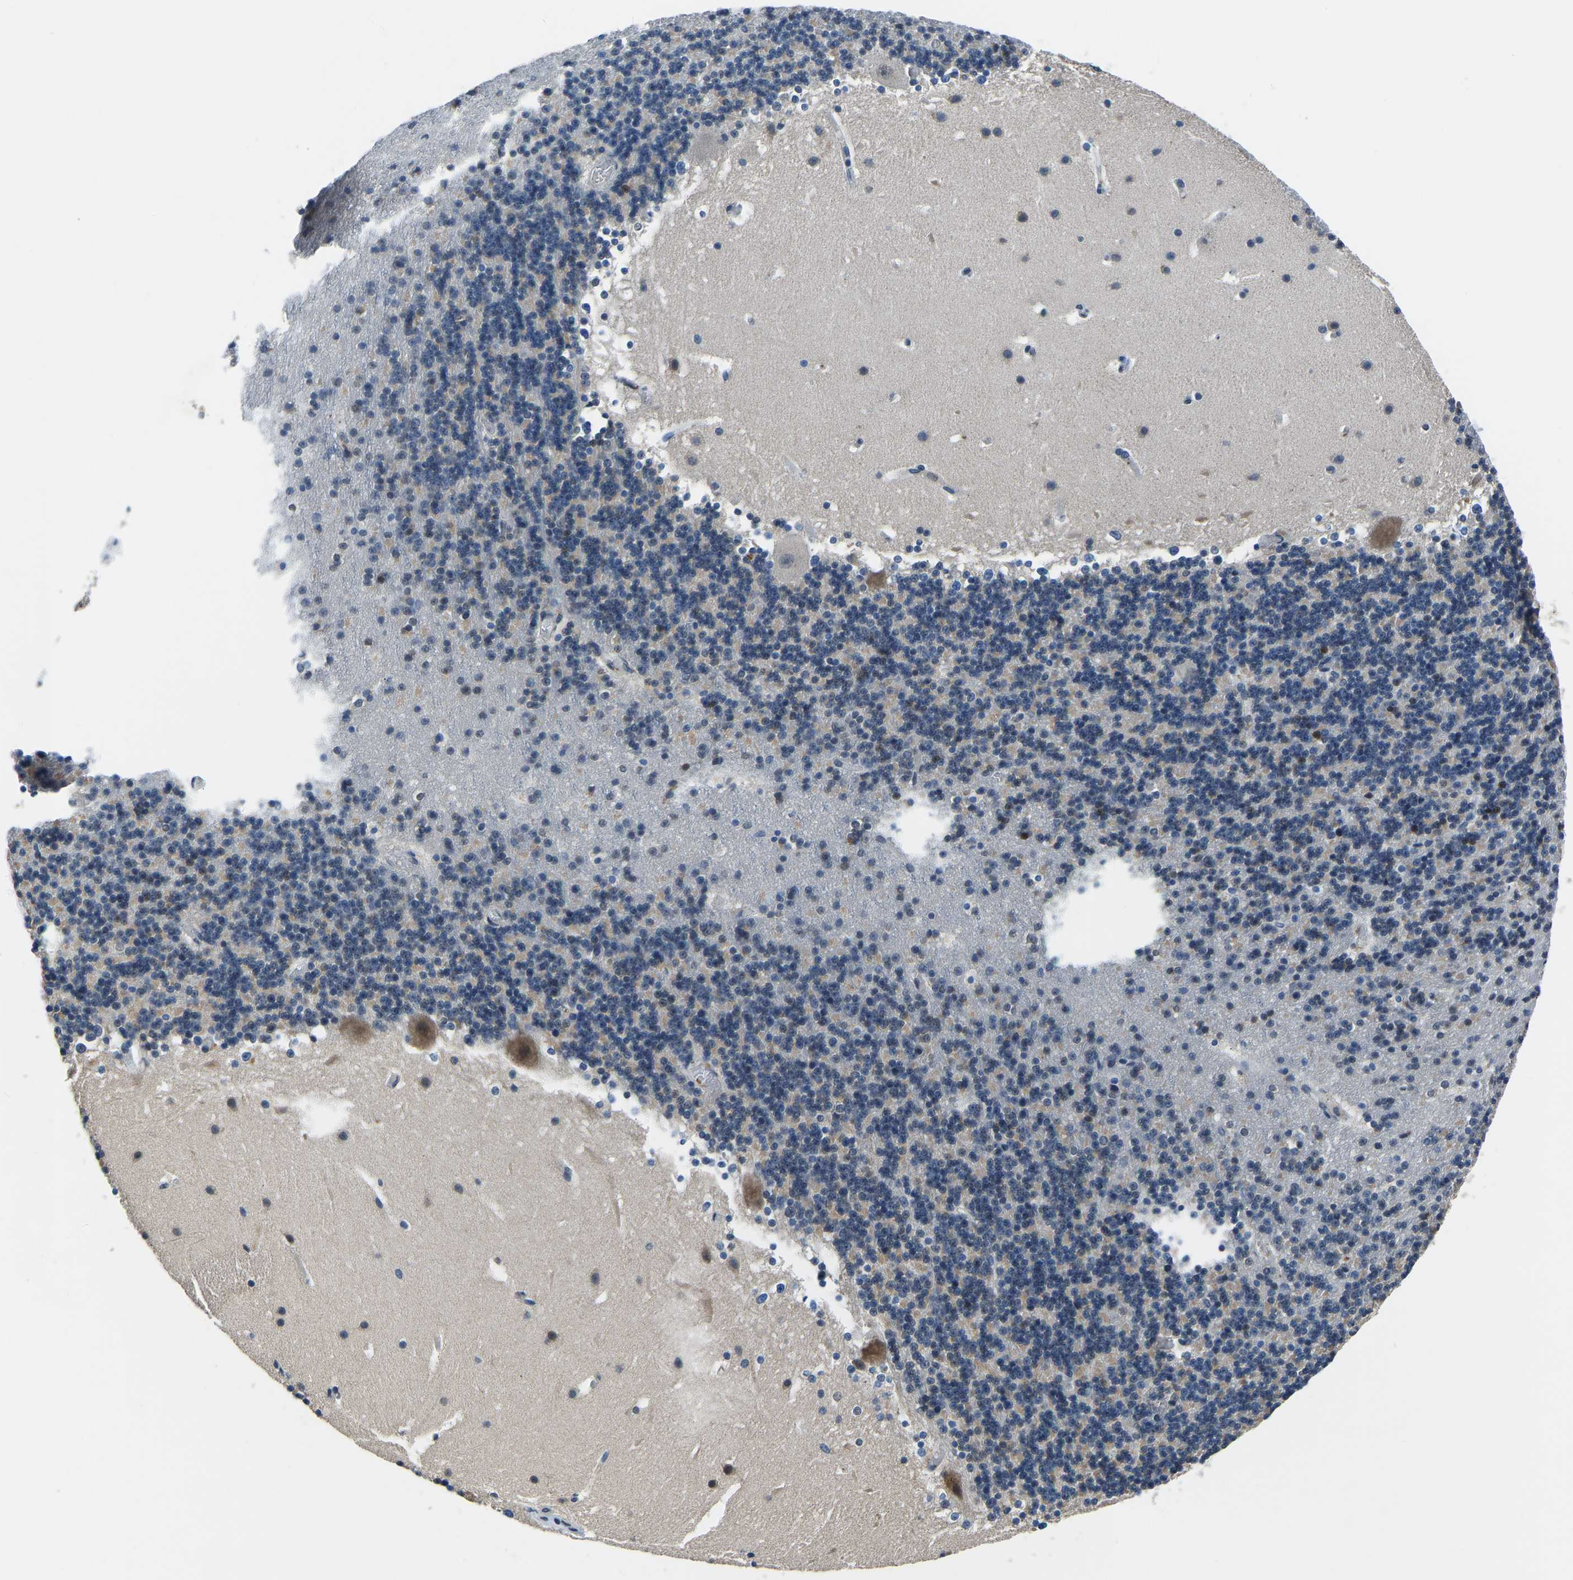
{"staining": {"intensity": "weak", "quantity": "<25%", "location": "cytoplasmic/membranous"}, "tissue": "cerebellum", "cell_type": "Cells in granular layer", "image_type": "normal", "snomed": [{"axis": "morphology", "description": "Normal tissue, NOS"}, {"axis": "topography", "description": "Cerebellum"}], "caption": "Cells in granular layer are negative for protein expression in unremarkable human cerebellum. (DAB (3,3'-diaminobenzidine) immunohistochemistry (IHC) with hematoxylin counter stain).", "gene": "FOS", "patient": {"sex": "male", "age": 45}}